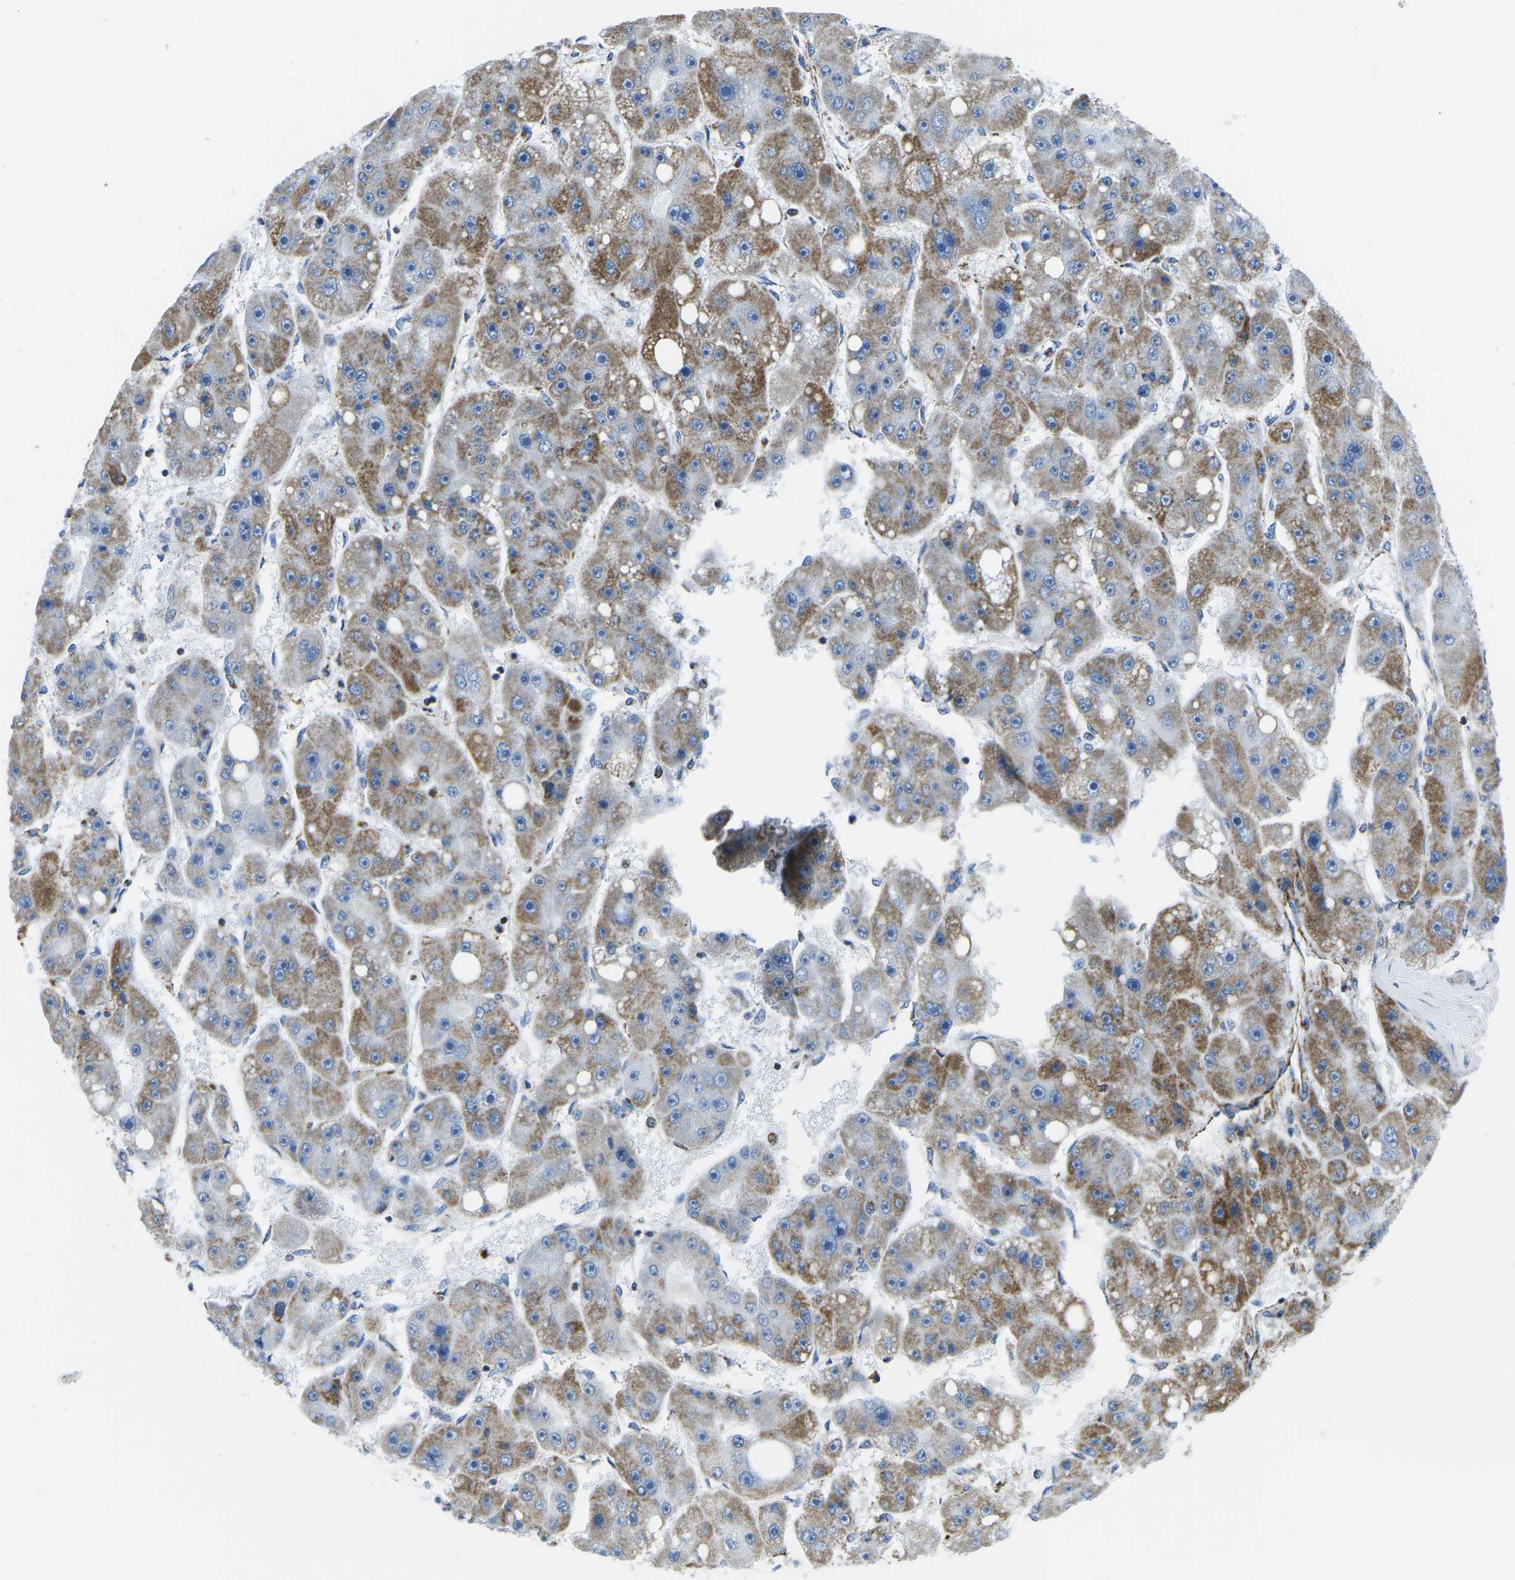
{"staining": {"intensity": "moderate", "quantity": "25%-75%", "location": "cytoplasmic/membranous"}, "tissue": "liver cancer", "cell_type": "Tumor cells", "image_type": "cancer", "snomed": [{"axis": "morphology", "description": "Carcinoma, Hepatocellular, NOS"}, {"axis": "topography", "description": "Liver"}], "caption": "A photomicrograph of liver cancer (hepatocellular carcinoma) stained for a protein displays moderate cytoplasmic/membranous brown staining in tumor cells.", "gene": "COX6C", "patient": {"sex": "female", "age": 61}}